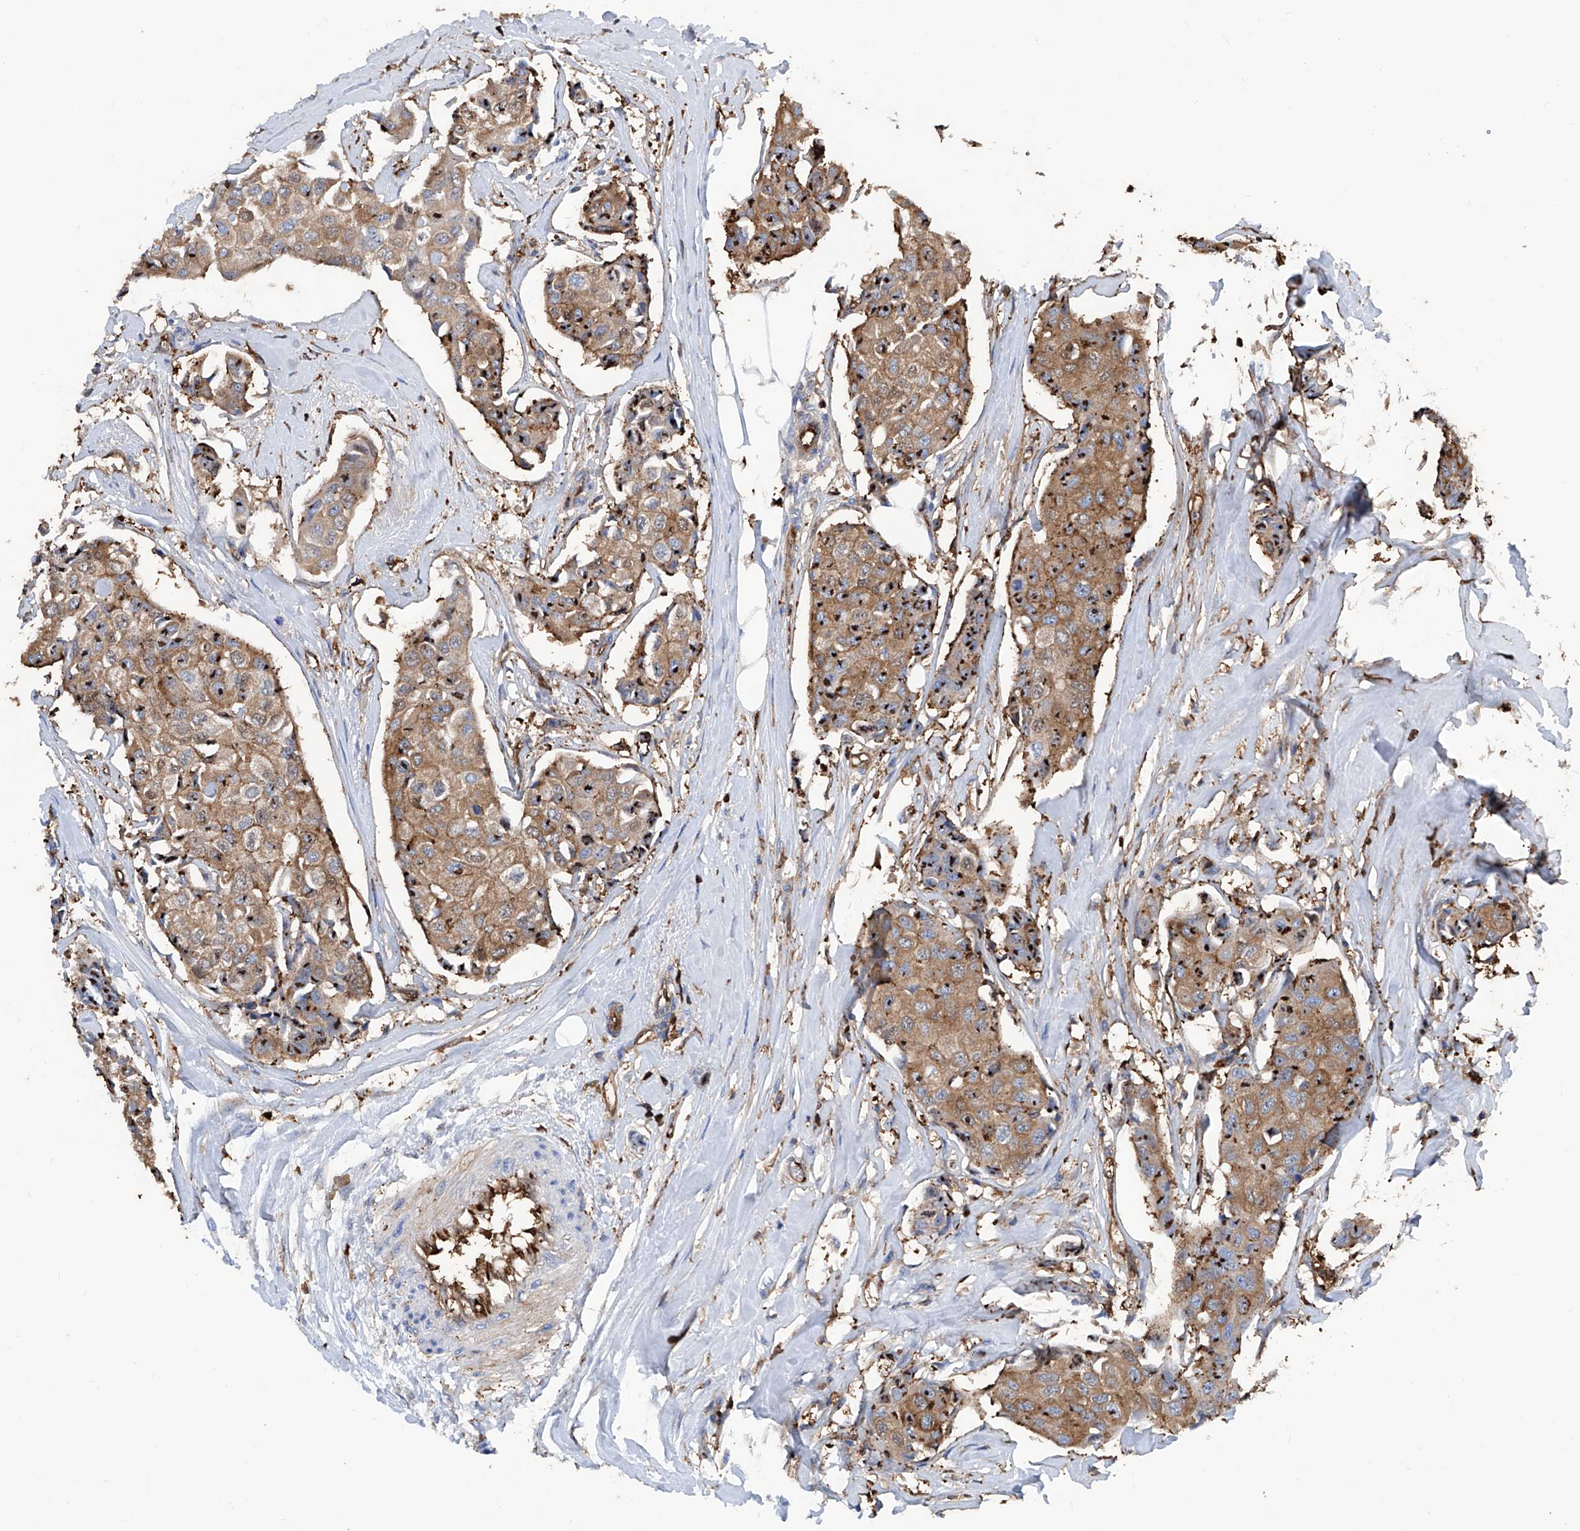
{"staining": {"intensity": "moderate", "quantity": ">75%", "location": "cytoplasmic/membranous,nuclear"}, "tissue": "breast cancer", "cell_type": "Tumor cells", "image_type": "cancer", "snomed": [{"axis": "morphology", "description": "Duct carcinoma"}, {"axis": "topography", "description": "Breast"}], "caption": "Immunohistochemistry (IHC) staining of infiltrating ductal carcinoma (breast), which exhibits medium levels of moderate cytoplasmic/membranous and nuclear positivity in approximately >75% of tumor cells indicating moderate cytoplasmic/membranous and nuclear protein positivity. The staining was performed using DAB (3,3'-diaminobenzidine) (brown) for protein detection and nuclei were counterstained in hematoxylin (blue).", "gene": "ZNF484", "patient": {"sex": "female", "age": 80}}